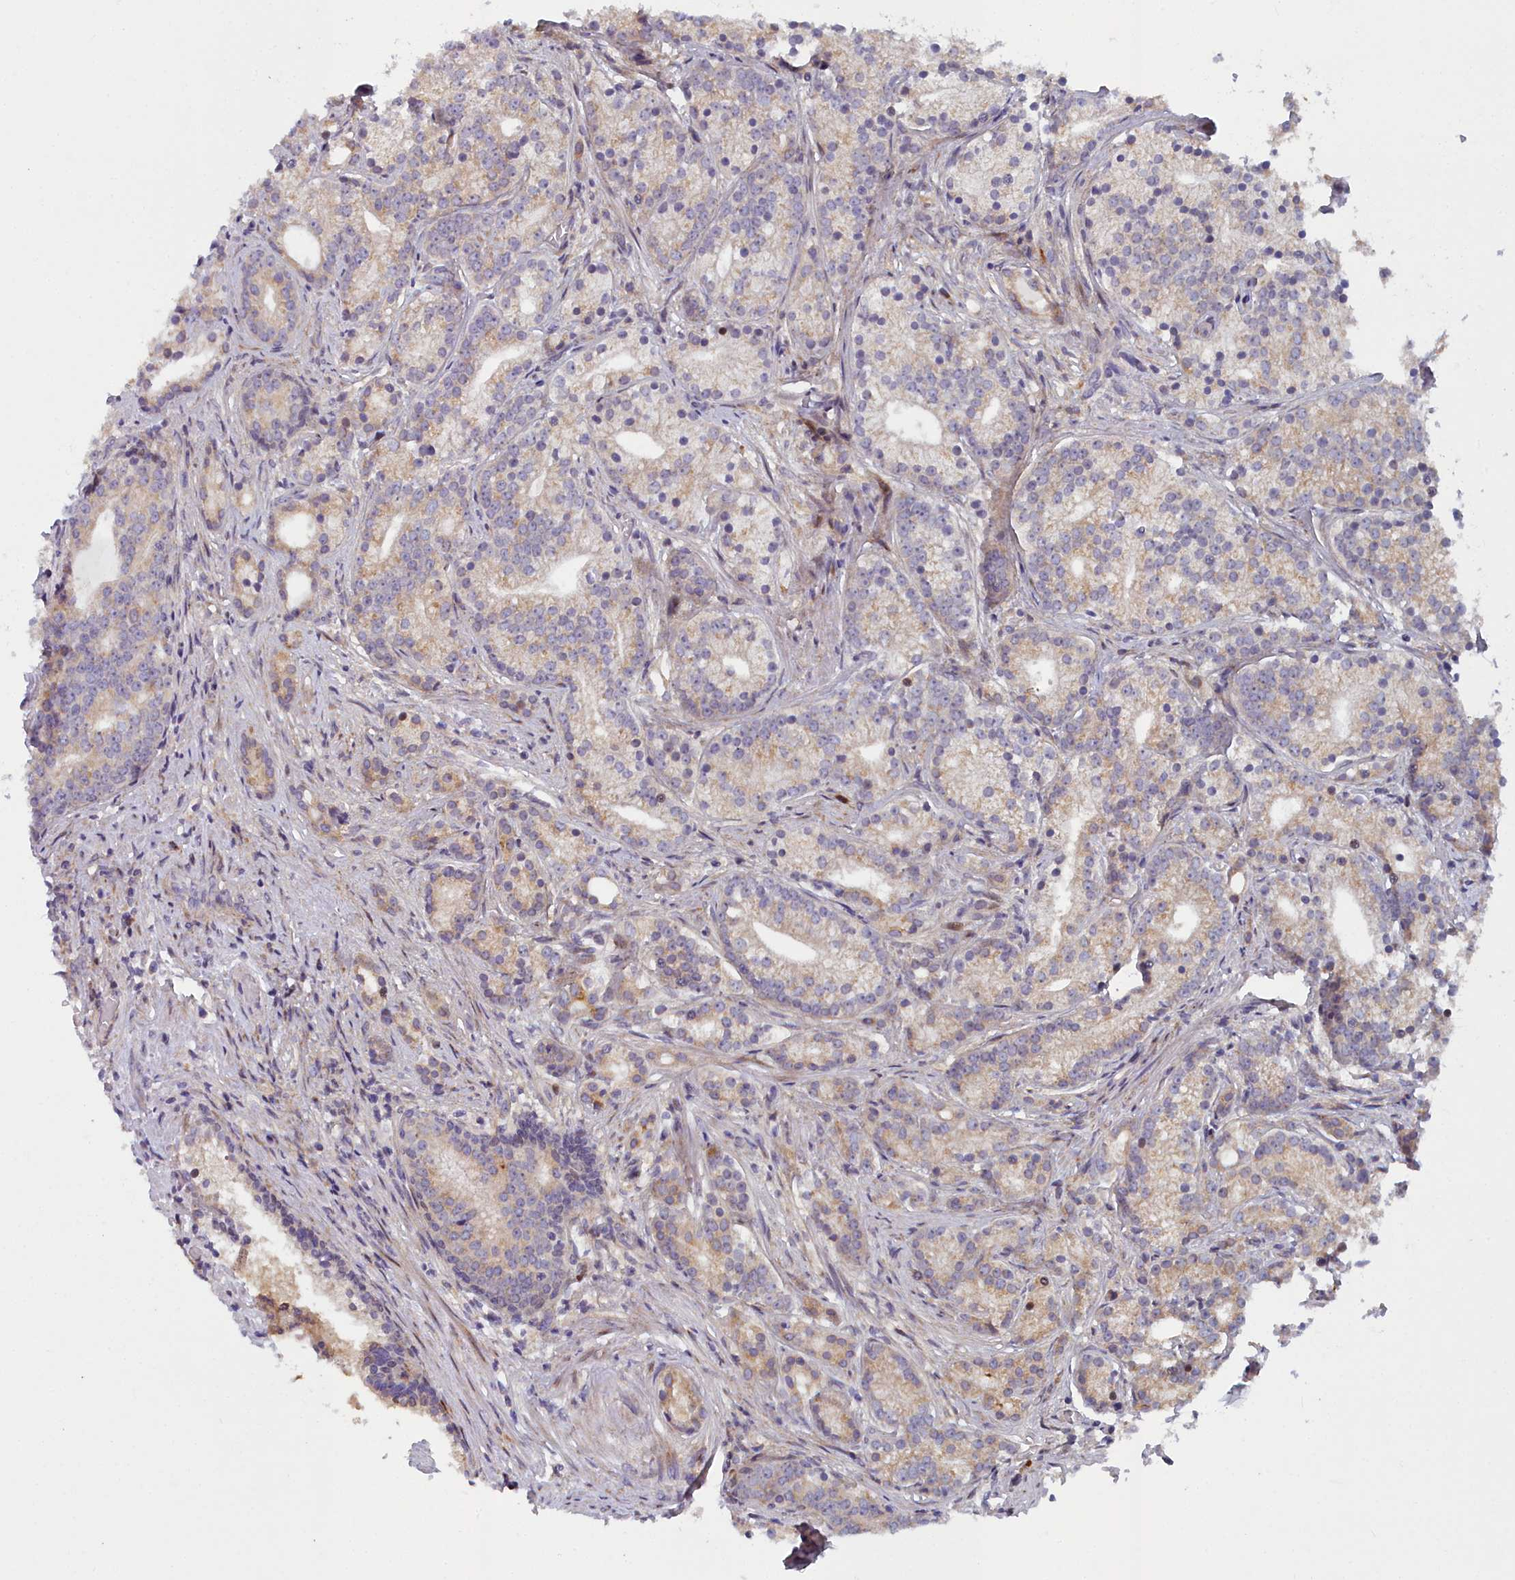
{"staining": {"intensity": "weak", "quantity": "25%-75%", "location": "cytoplasmic/membranous"}, "tissue": "prostate cancer", "cell_type": "Tumor cells", "image_type": "cancer", "snomed": [{"axis": "morphology", "description": "Adenocarcinoma, Low grade"}, {"axis": "topography", "description": "Prostate"}], "caption": "Tumor cells reveal weak cytoplasmic/membranous expression in approximately 25%-75% of cells in prostate cancer (low-grade adenocarcinoma). The protein of interest is shown in brown color, while the nuclei are stained blue.", "gene": "B9D2", "patient": {"sex": "male", "age": 71}}